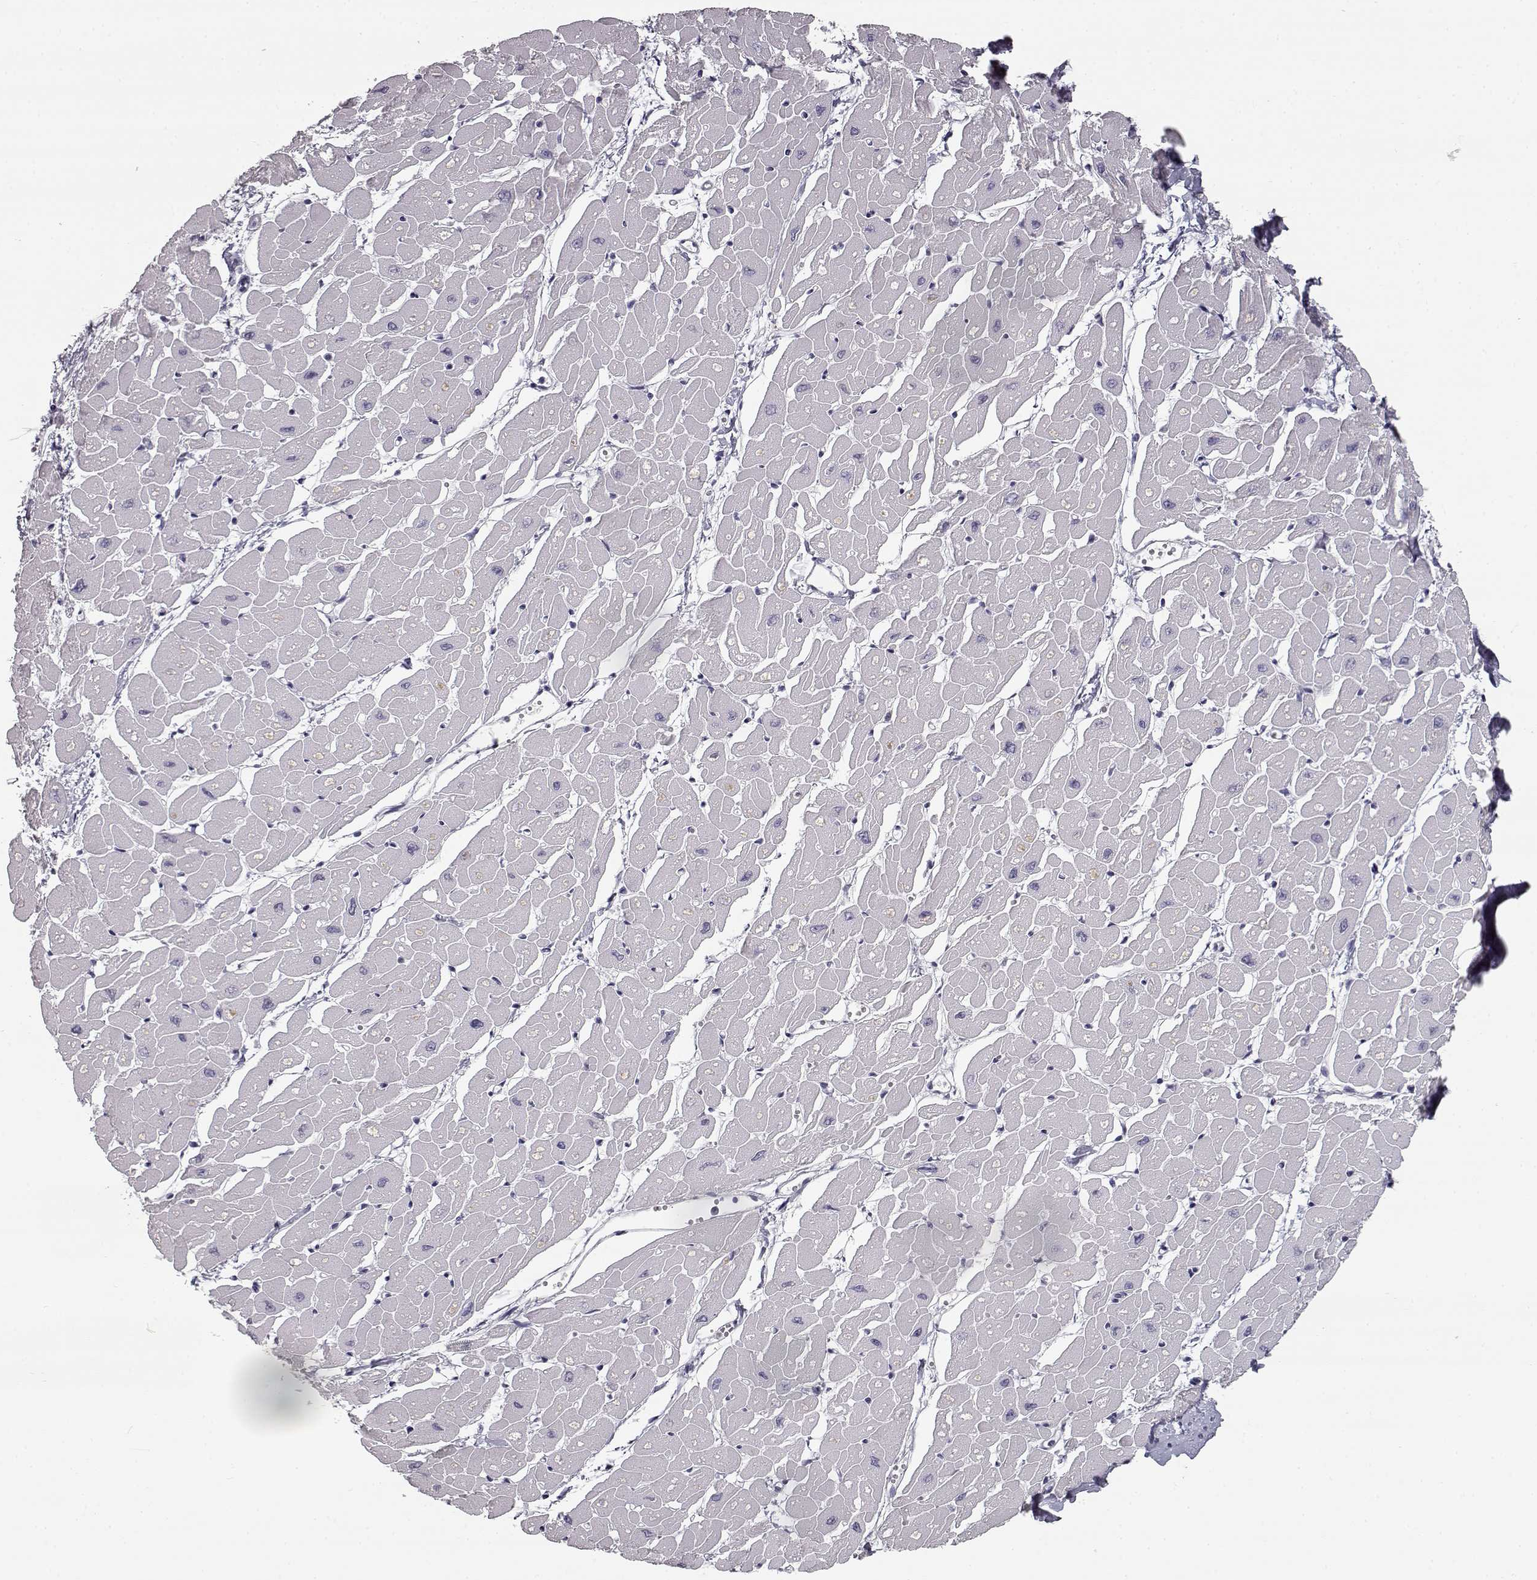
{"staining": {"intensity": "negative", "quantity": "none", "location": "none"}, "tissue": "heart muscle", "cell_type": "Cardiomyocytes", "image_type": "normal", "snomed": [{"axis": "morphology", "description": "Normal tissue, NOS"}, {"axis": "topography", "description": "Heart"}], "caption": "Immunohistochemistry of normal human heart muscle reveals no staining in cardiomyocytes.", "gene": "SEMG2", "patient": {"sex": "male", "age": 57}}